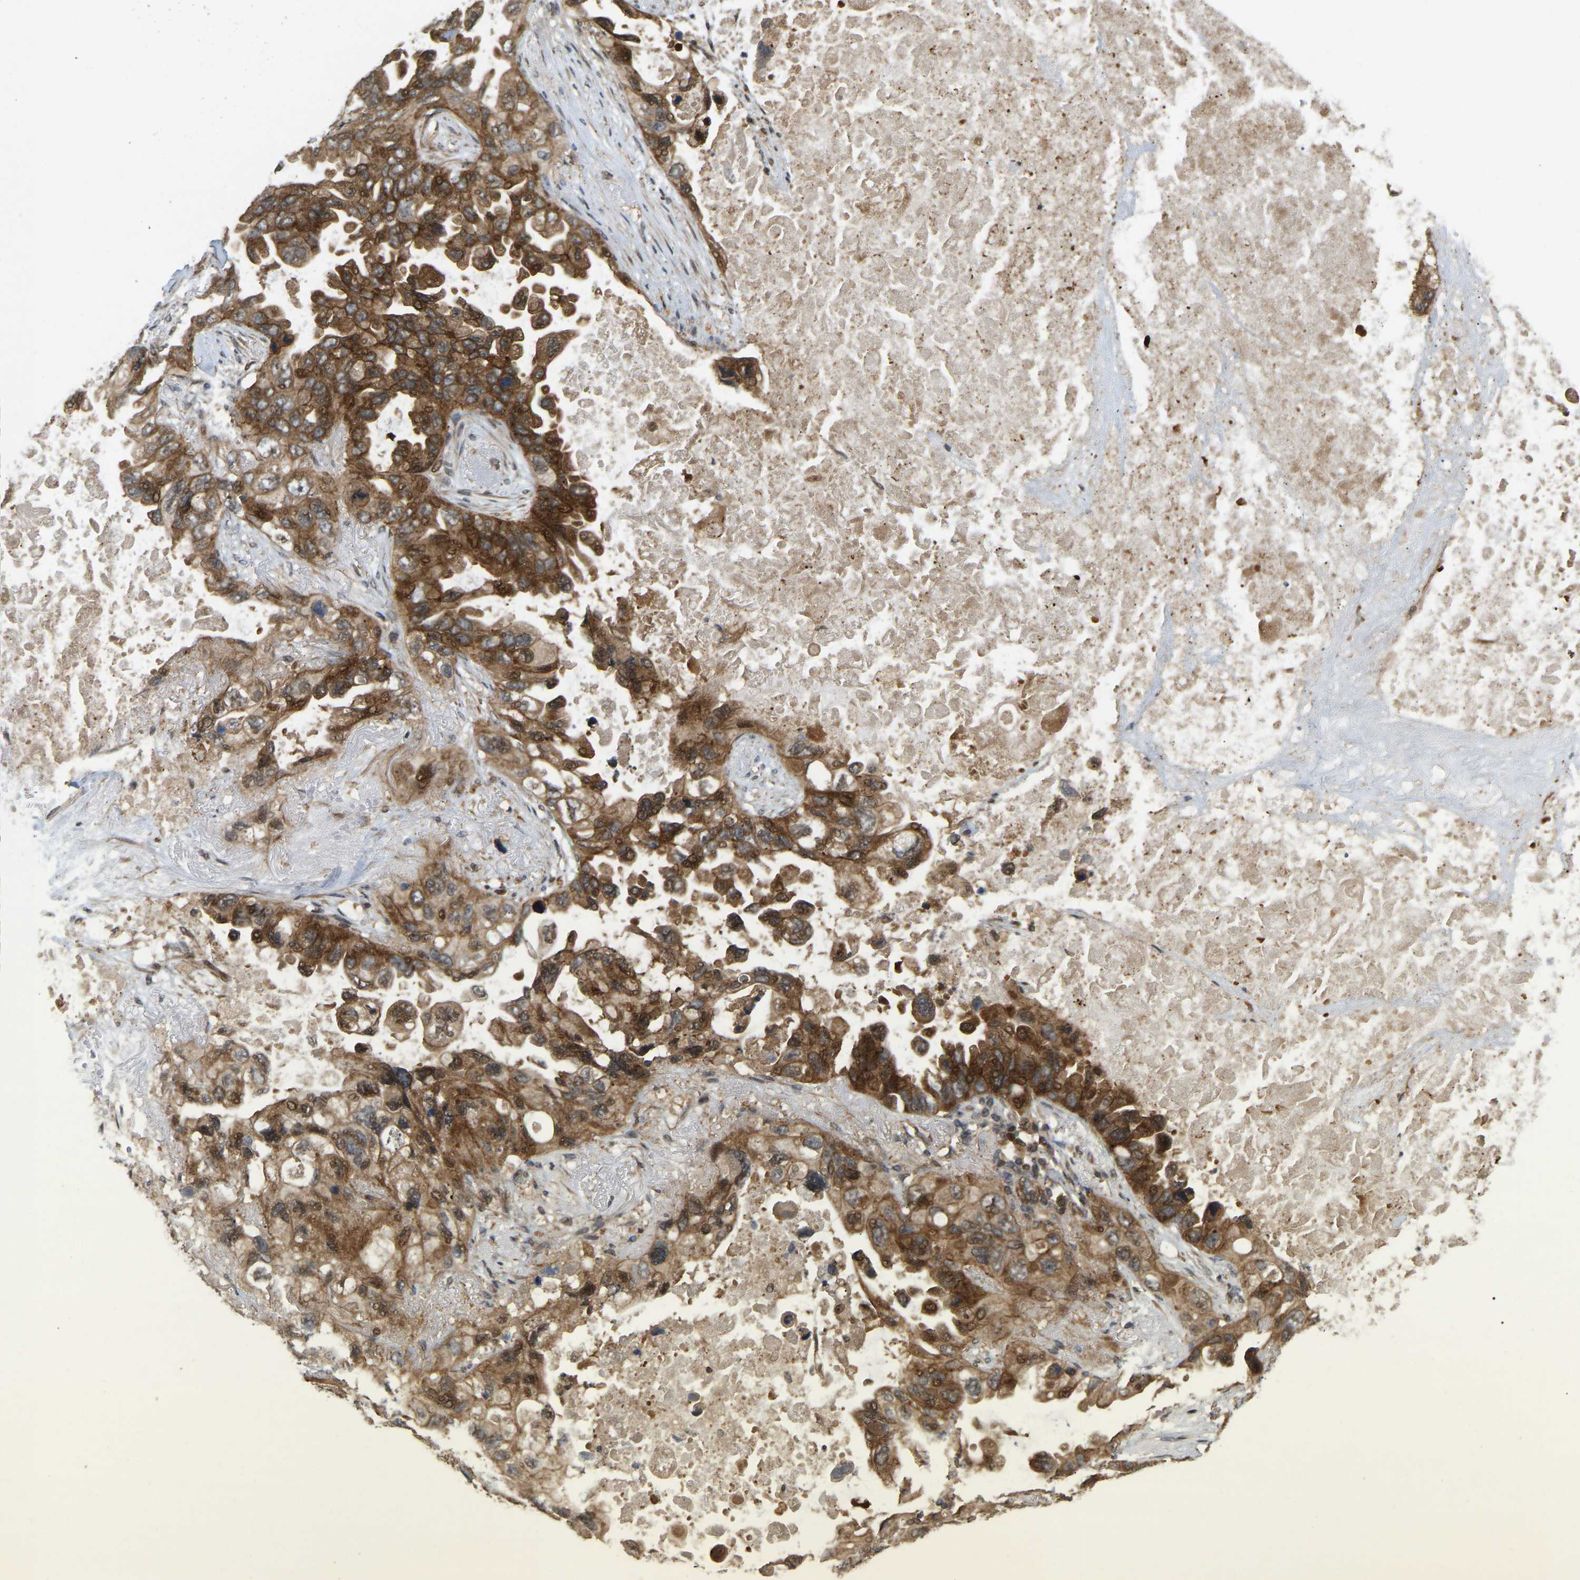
{"staining": {"intensity": "moderate", "quantity": ">75%", "location": "cytoplasmic/membranous,nuclear"}, "tissue": "lung cancer", "cell_type": "Tumor cells", "image_type": "cancer", "snomed": [{"axis": "morphology", "description": "Squamous cell carcinoma, NOS"}, {"axis": "topography", "description": "Lung"}], "caption": "About >75% of tumor cells in lung cancer exhibit moderate cytoplasmic/membranous and nuclear protein expression as visualized by brown immunohistochemical staining.", "gene": "KIAA1549", "patient": {"sex": "female", "age": 73}}